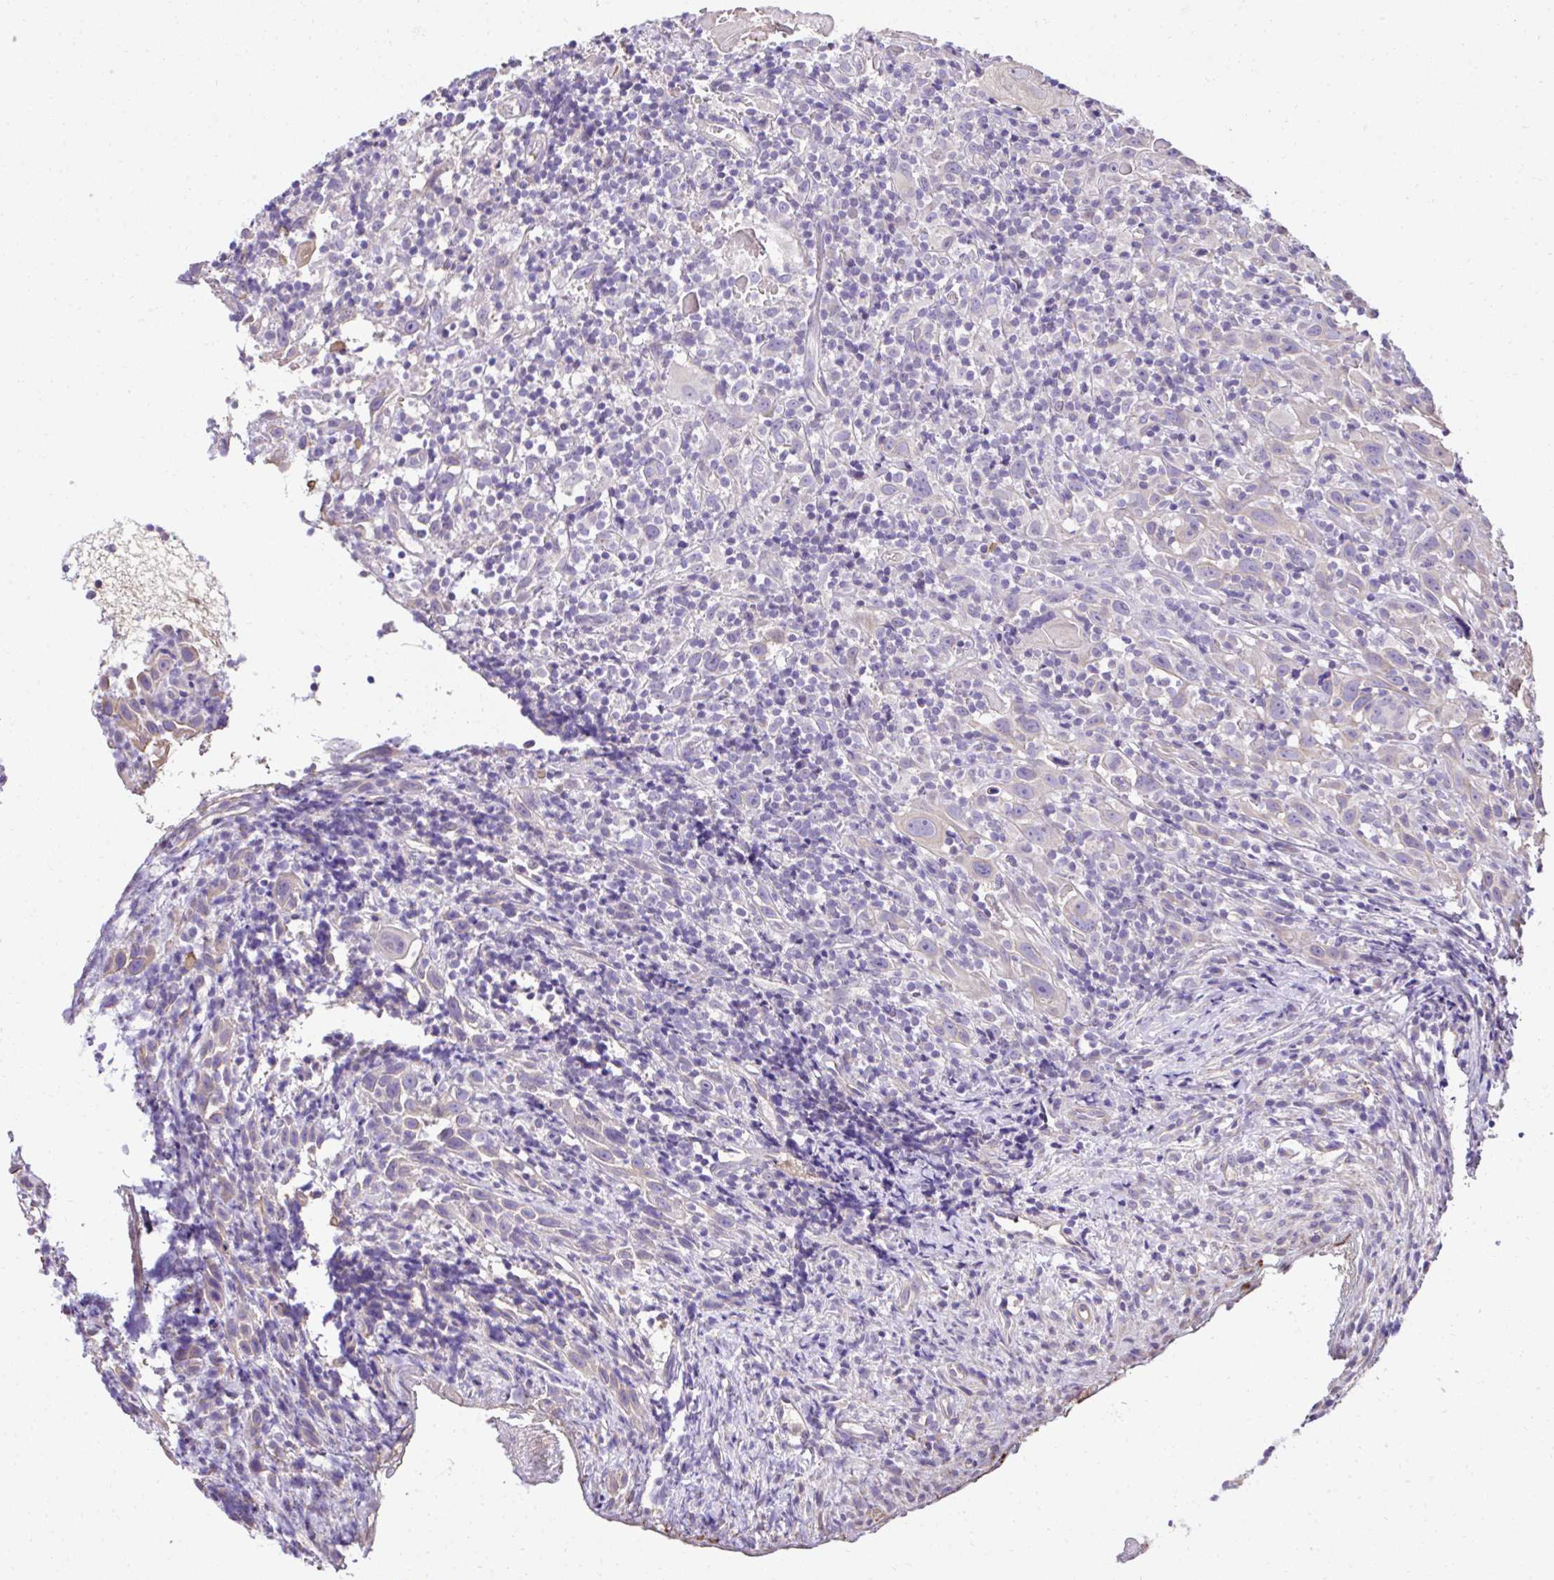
{"staining": {"intensity": "negative", "quantity": "none", "location": "none"}, "tissue": "head and neck cancer", "cell_type": "Tumor cells", "image_type": "cancer", "snomed": [{"axis": "morphology", "description": "Squamous cell carcinoma, NOS"}, {"axis": "topography", "description": "Head-Neck"}], "caption": "Immunohistochemistry (IHC) histopathology image of squamous cell carcinoma (head and neck) stained for a protein (brown), which displays no positivity in tumor cells.", "gene": "CCDC85C", "patient": {"sex": "female", "age": 95}}